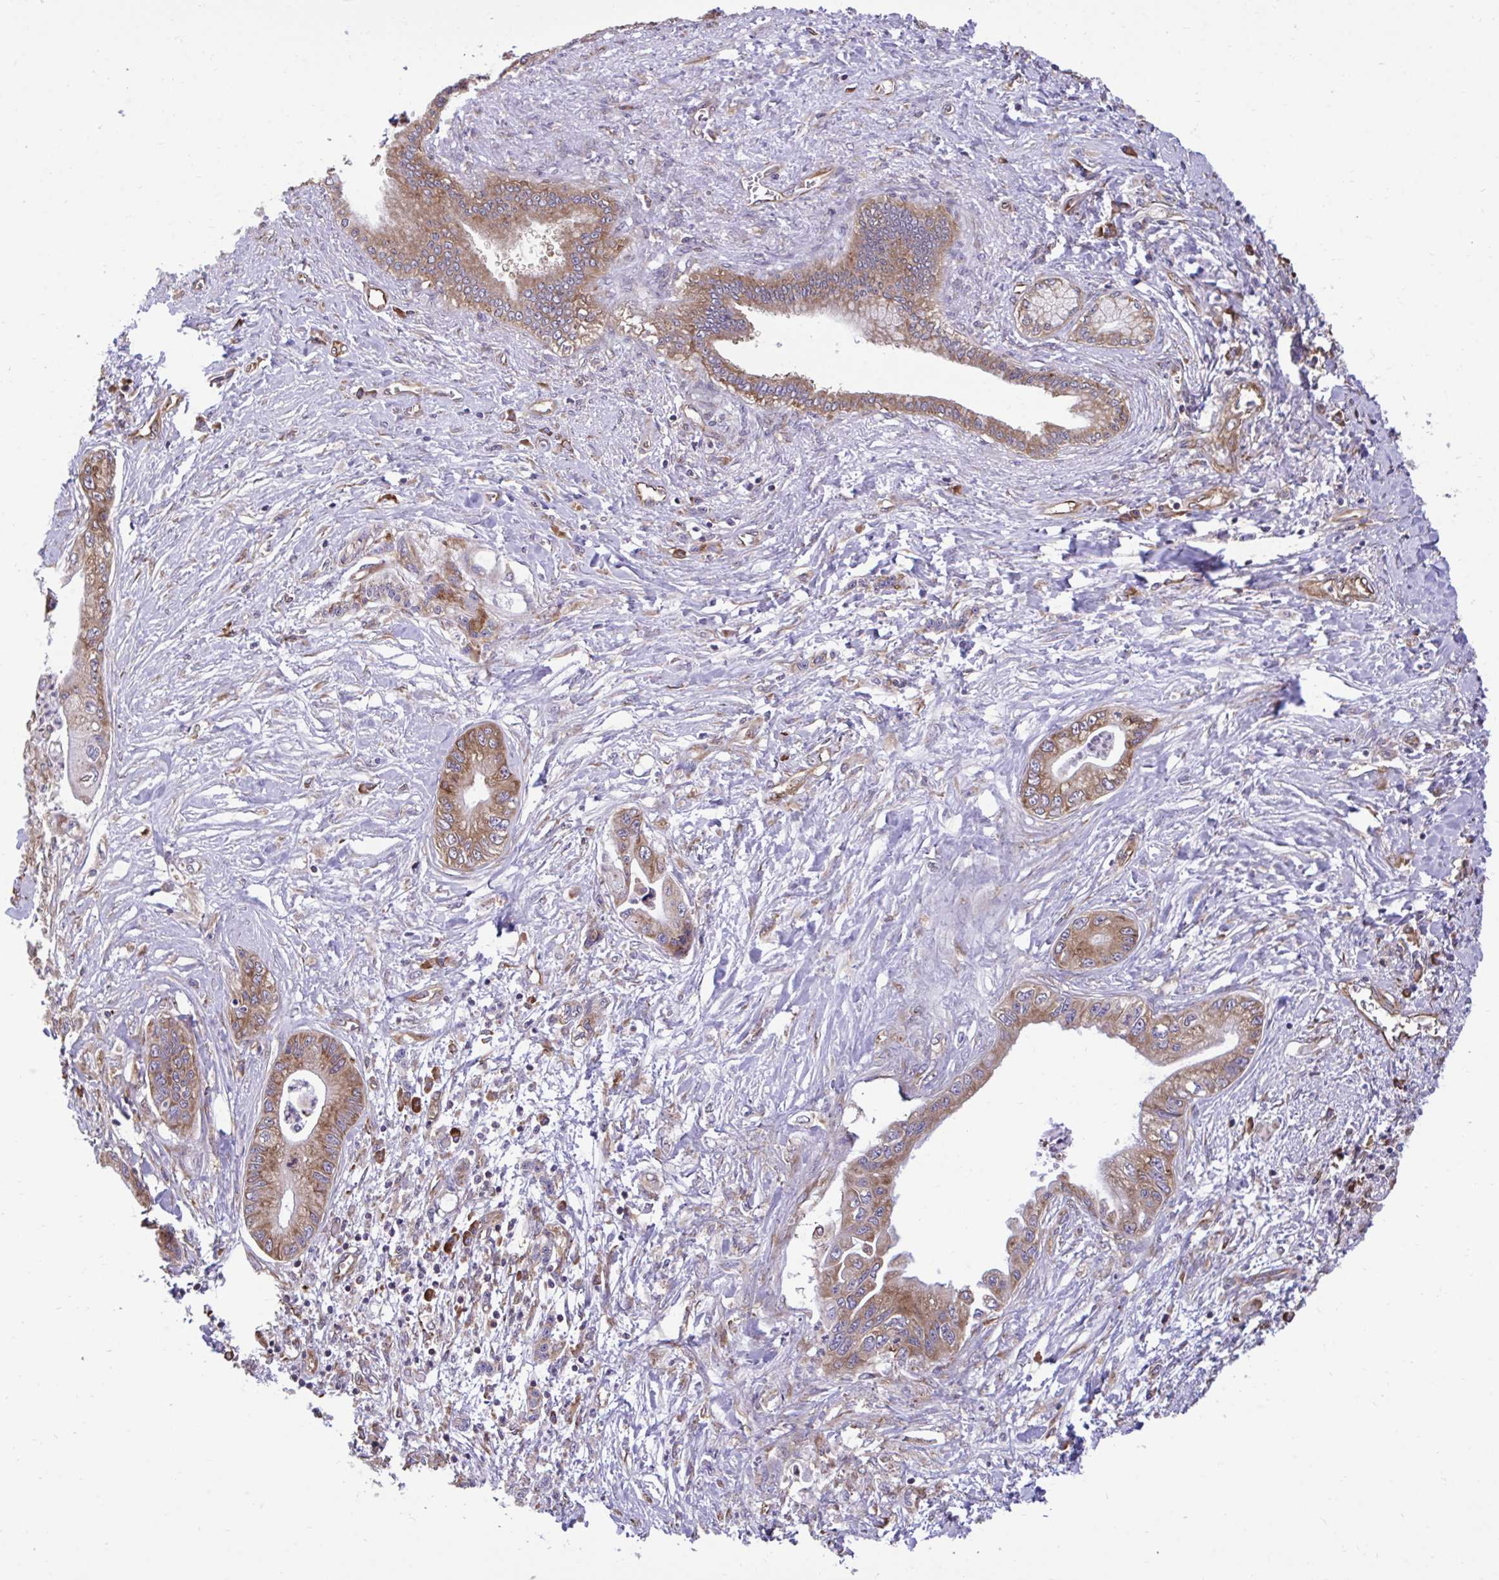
{"staining": {"intensity": "moderate", "quantity": ">75%", "location": "cytoplasmic/membranous"}, "tissue": "pancreatic cancer", "cell_type": "Tumor cells", "image_type": "cancer", "snomed": [{"axis": "morphology", "description": "Adenocarcinoma, NOS"}, {"axis": "topography", "description": "Pancreas"}], "caption": "High-power microscopy captured an IHC micrograph of pancreatic cancer (adenocarcinoma), revealing moderate cytoplasmic/membranous positivity in approximately >75% of tumor cells.", "gene": "RPS15", "patient": {"sex": "male", "age": 61}}